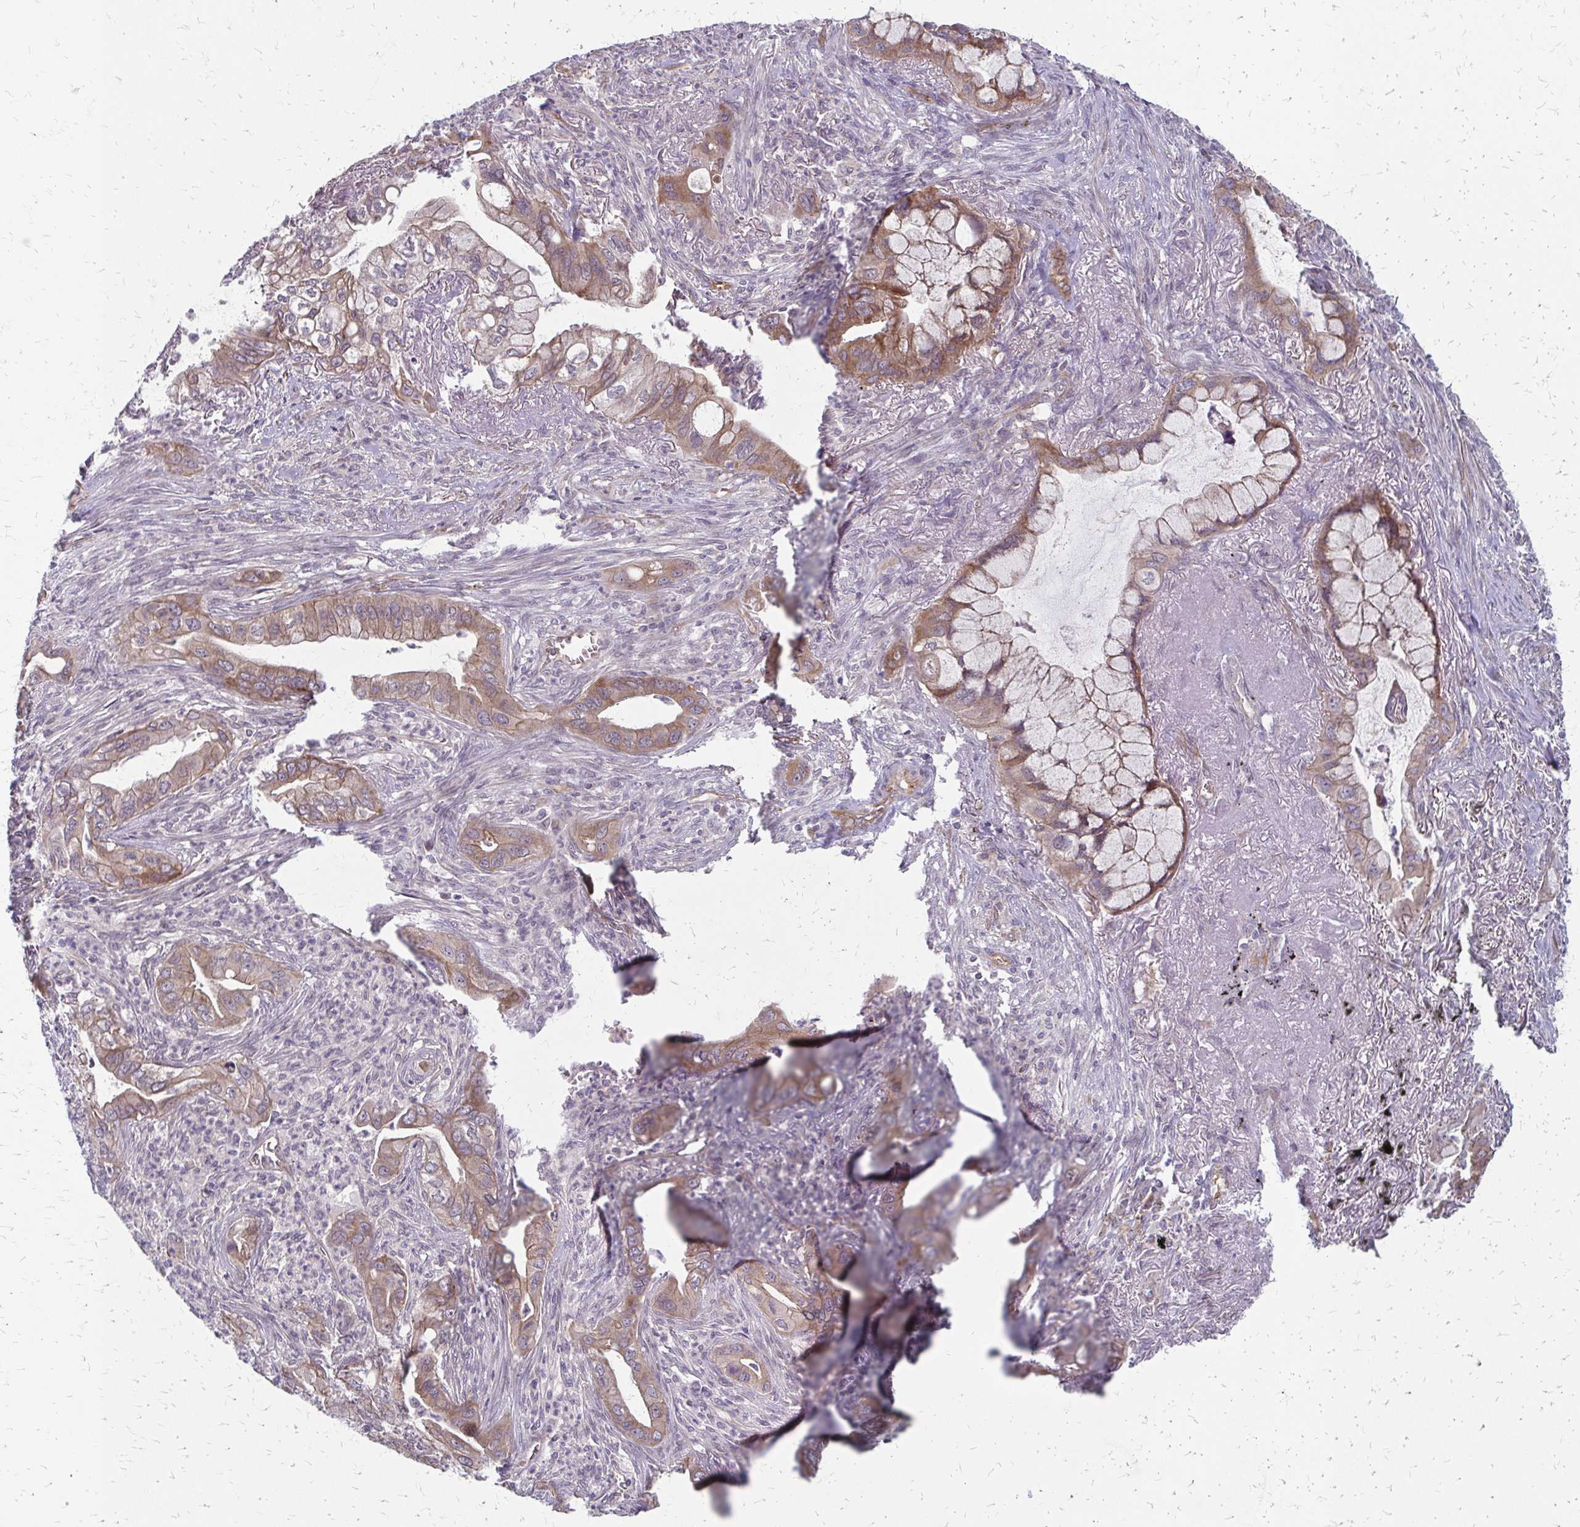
{"staining": {"intensity": "moderate", "quantity": ">75%", "location": "cytoplasmic/membranous"}, "tissue": "lung cancer", "cell_type": "Tumor cells", "image_type": "cancer", "snomed": [{"axis": "morphology", "description": "Adenocarcinoma, NOS"}, {"axis": "topography", "description": "Lung"}], "caption": "An image of human lung adenocarcinoma stained for a protein demonstrates moderate cytoplasmic/membranous brown staining in tumor cells.", "gene": "ZNF383", "patient": {"sex": "male", "age": 65}}